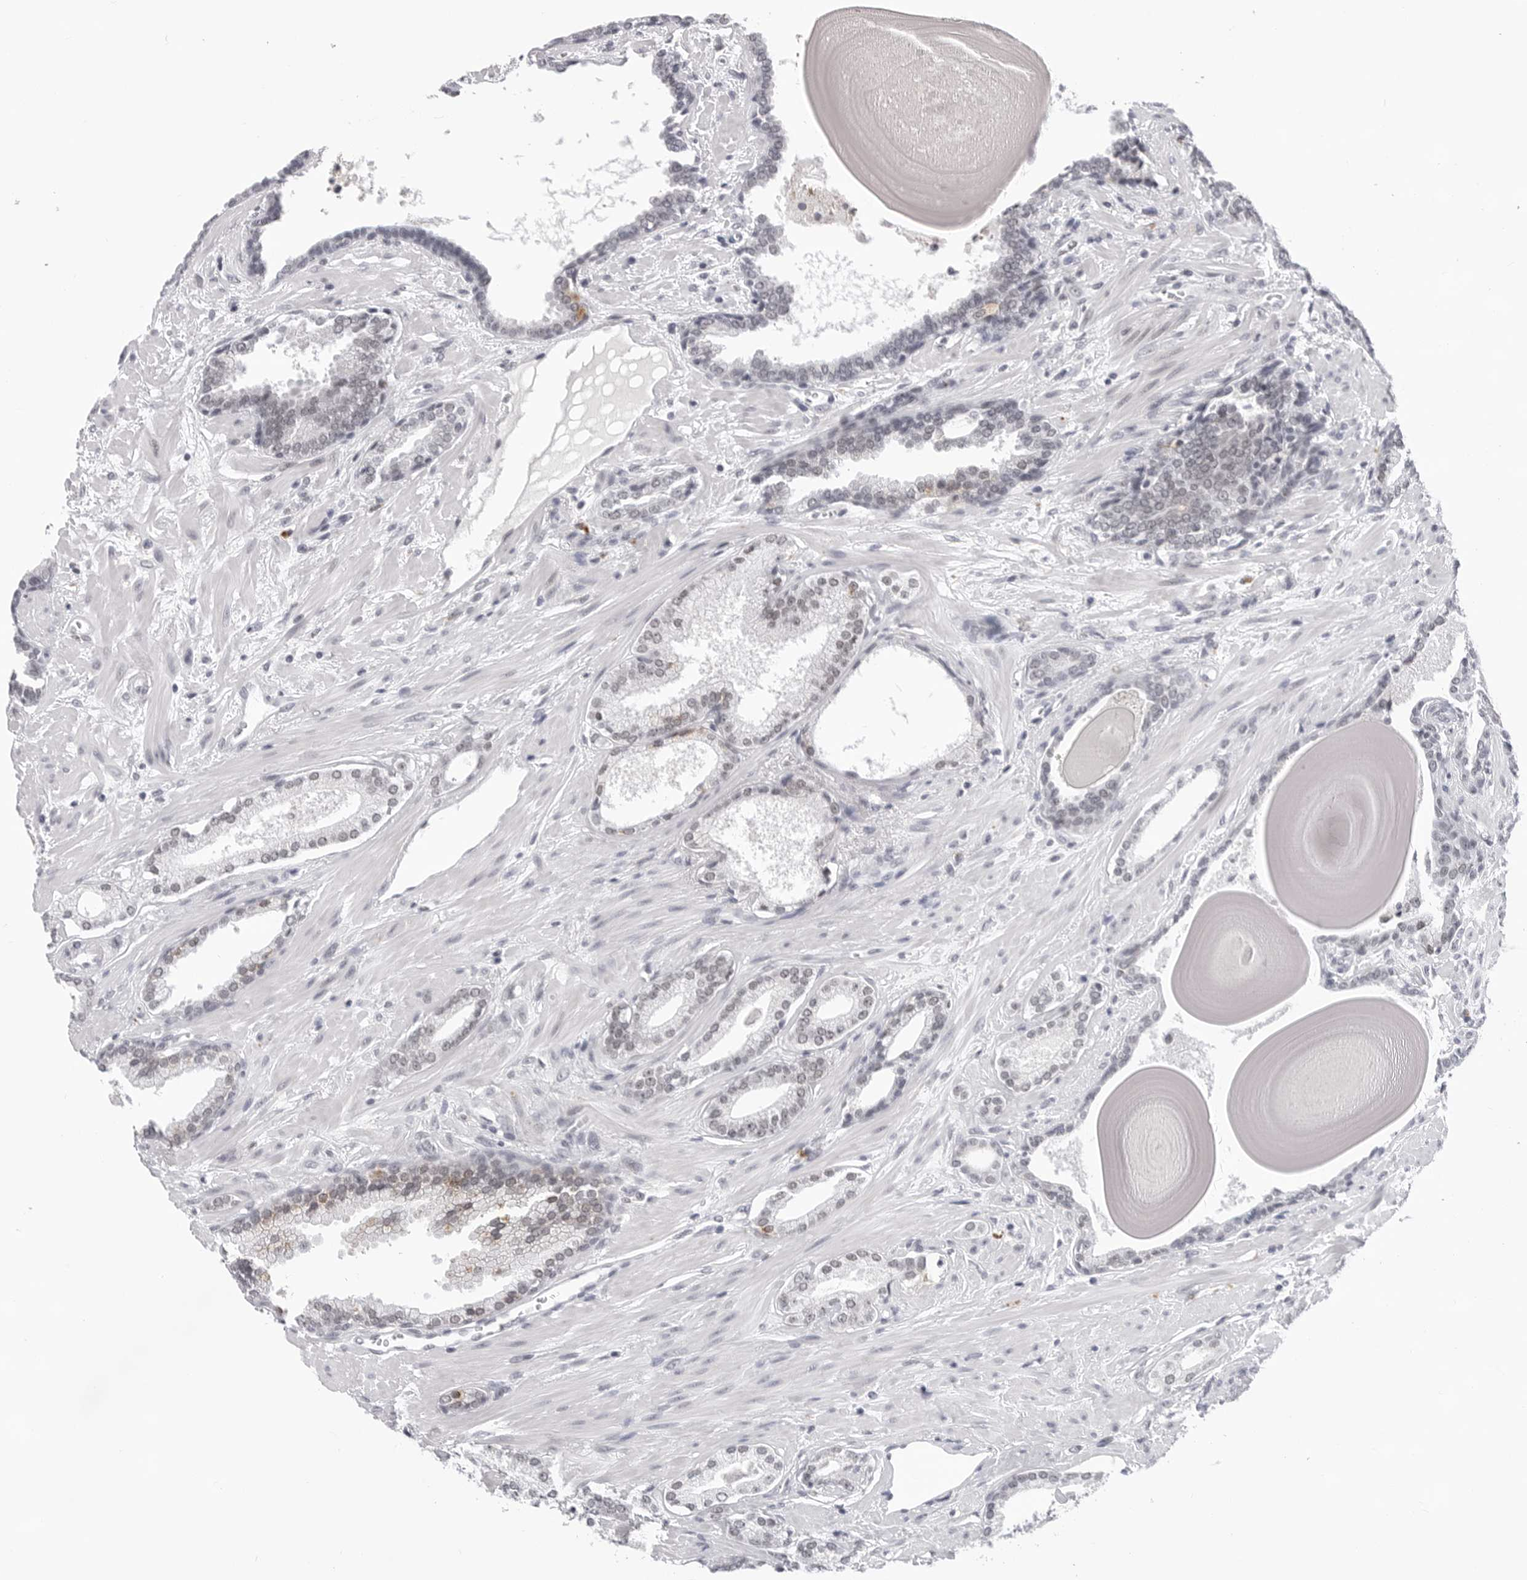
{"staining": {"intensity": "negative", "quantity": "none", "location": "none"}, "tissue": "prostate cancer", "cell_type": "Tumor cells", "image_type": "cancer", "snomed": [{"axis": "morphology", "description": "Adenocarcinoma, Low grade"}, {"axis": "topography", "description": "Prostate"}], "caption": "This is an immunohistochemistry photomicrograph of human prostate cancer (low-grade adenocarcinoma). There is no expression in tumor cells.", "gene": "SF3B4", "patient": {"sex": "male", "age": 70}}